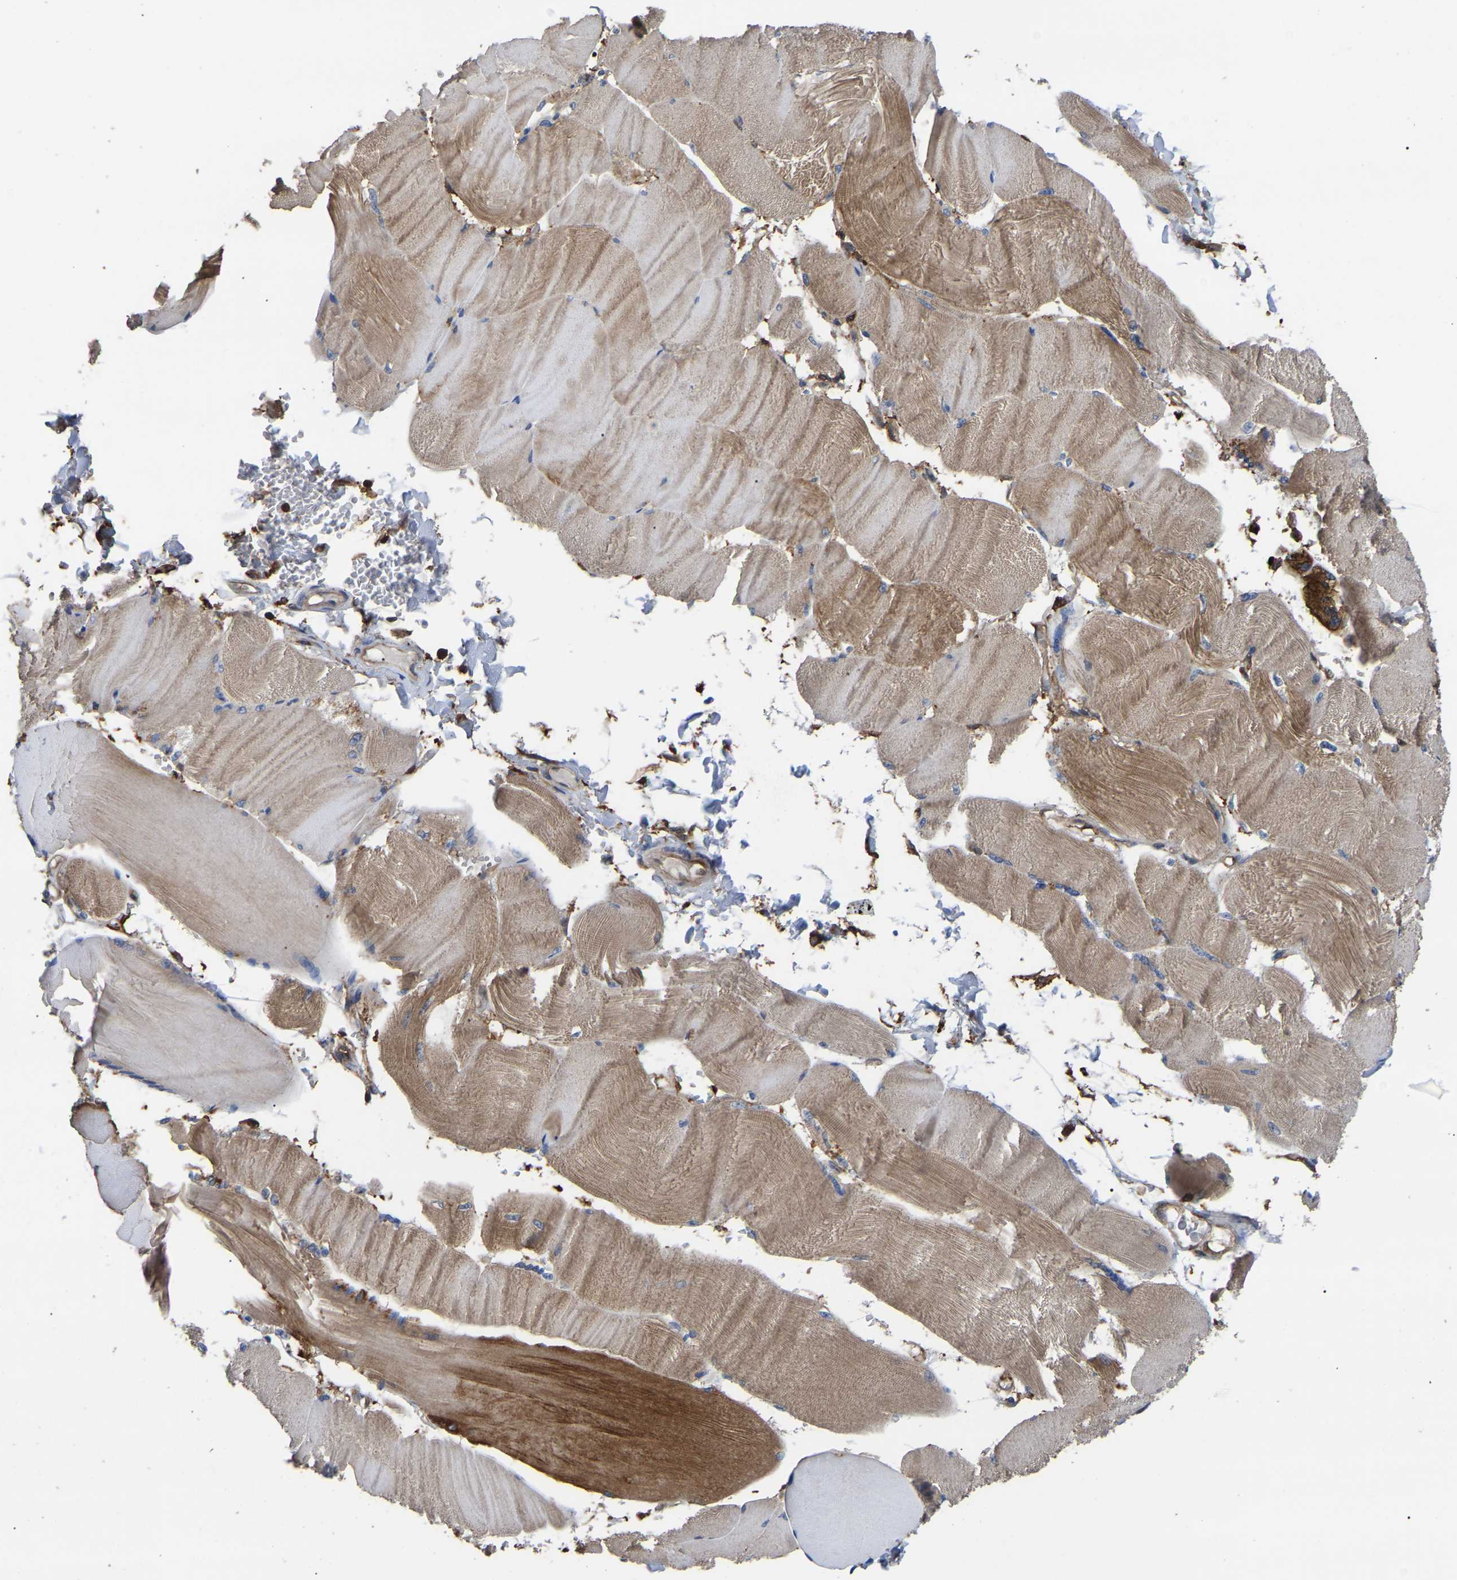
{"staining": {"intensity": "moderate", "quantity": ">75%", "location": "cytoplasmic/membranous"}, "tissue": "skeletal muscle", "cell_type": "Myocytes", "image_type": "normal", "snomed": [{"axis": "morphology", "description": "Normal tissue, NOS"}, {"axis": "topography", "description": "Skin"}, {"axis": "topography", "description": "Skeletal muscle"}], "caption": "Myocytes demonstrate medium levels of moderate cytoplasmic/membranous expression in about >75% of cells in benign human skeletal muscle.", "gene": "CIT", "patient": {"sex": "male", "age": 83}}